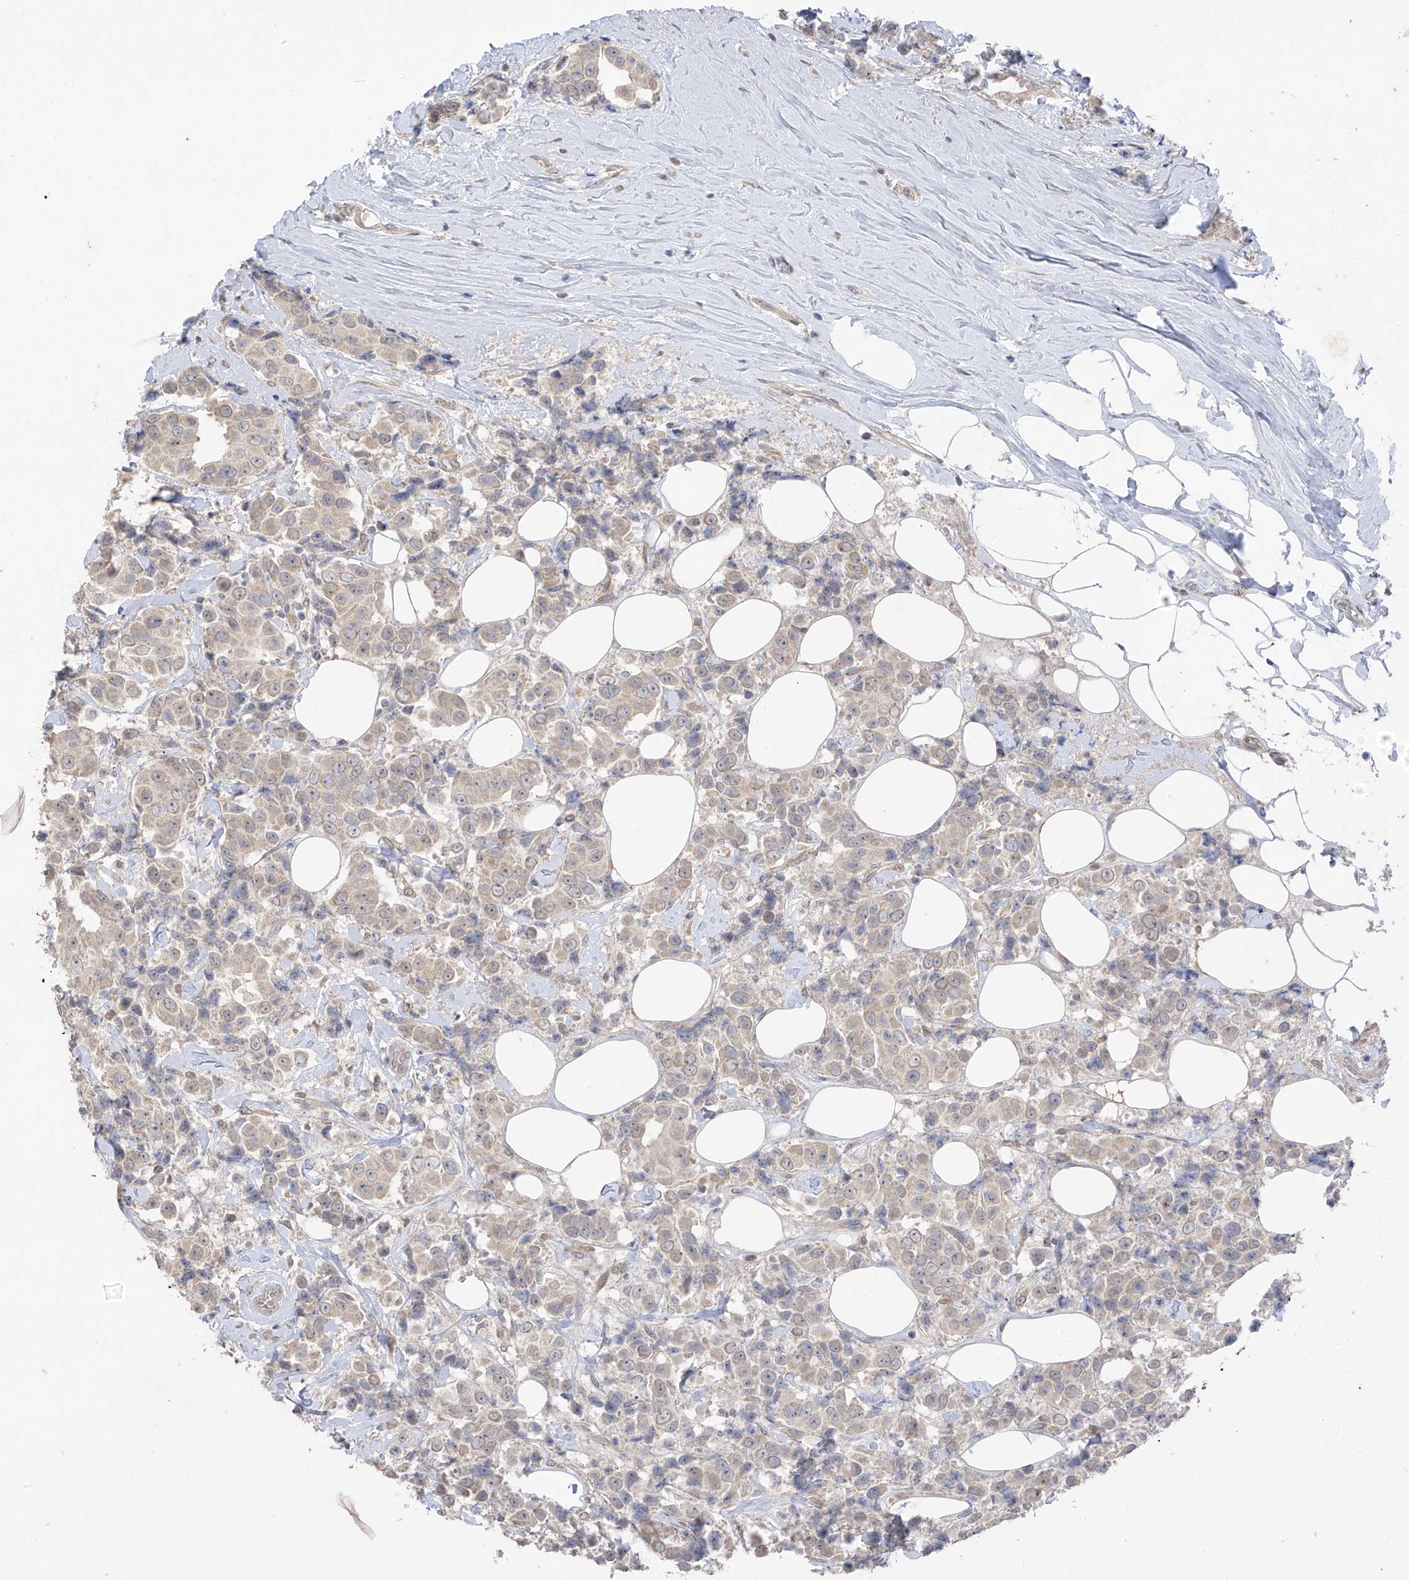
{"staining": {"intensity": "weak", "quantity": ">75%", "location": "cytoplasmic/membranous"}, "tissue": "breast cancer", "cell_type": "Tumor cells", "image_type": "cancer", "snomed": [{"axis": "morphology", "description": "Normal tissue, NOS"}, {"axis": "morphology", "description": "Duct carcinoma"}, {"axis": "topography", "description": "Breast"}], "caption": "IHC histopathology image of neoplastic tissue: breast cancer (infiltrating ductal carcinoma) stained using immunohistochemistry exhibits low levels of weak protein expression localized specifically in the cytoplasmic/membranous of tumor cells, appearing as a cytoplasmic/membranous brown color.", "gene": "NALCN", "patient": {"sex": "female", "age": 39}}